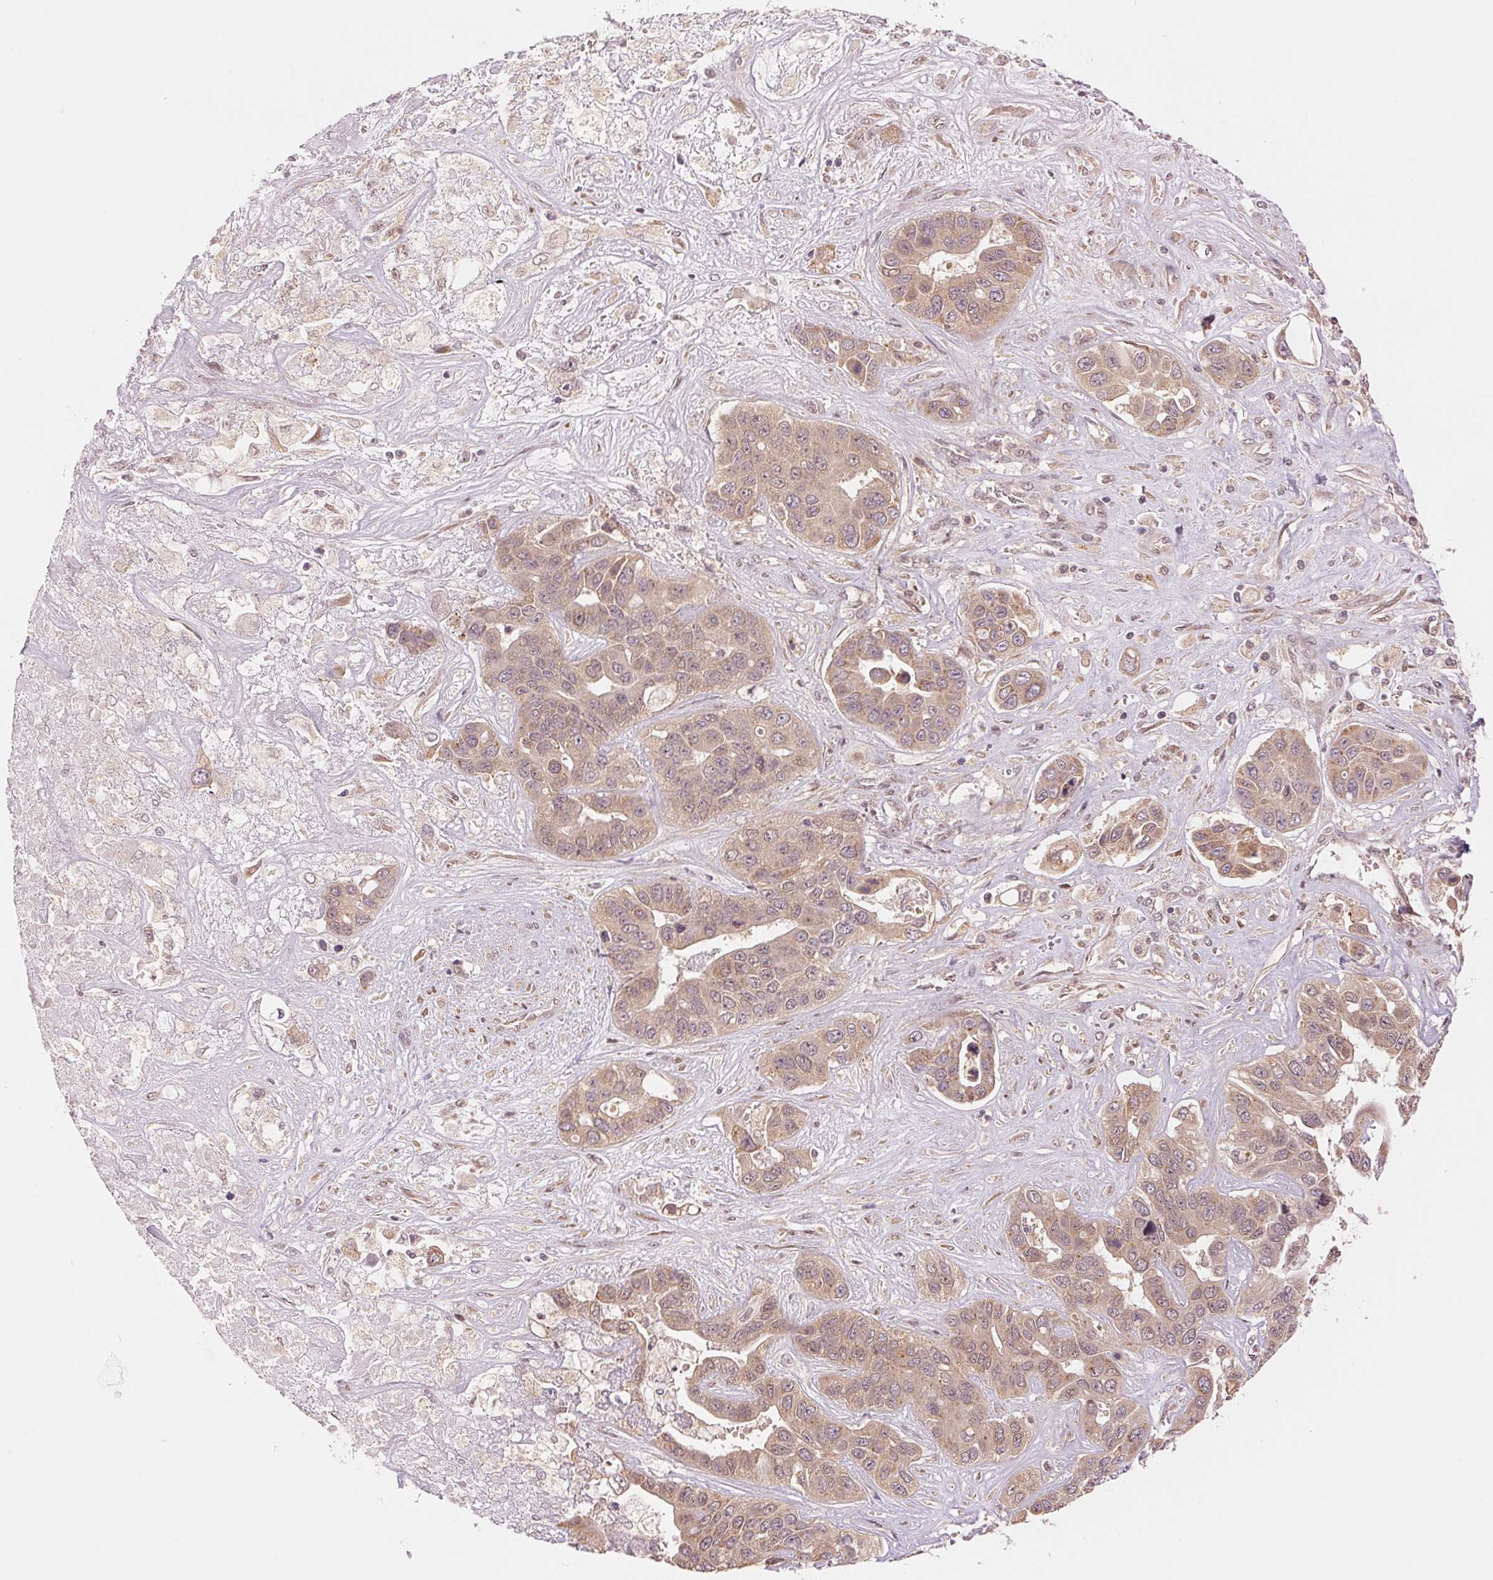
{"staining": {"intensity": "weak", "quantity": ">75%", "location": "cytoplasmic/membranous,nuclear"}, "tissue": "liver cancer", "cell_type": "Tumor cells", "image_type": "cancer", "snomed": [{"axis": "morphology", "description": "Cholangiocarcinoma"}, {"axis": "topography", "description": "Liver"}], "caption": "This is an image of immunohistochemistry (IHC) staining of liver cholangiocarcinoma, which shows weak staining in the cytoplasmic/membranous and nuclear of tumor cells.", "gene": "ERI3", "patient": {"sex": "female", "age": 52}}